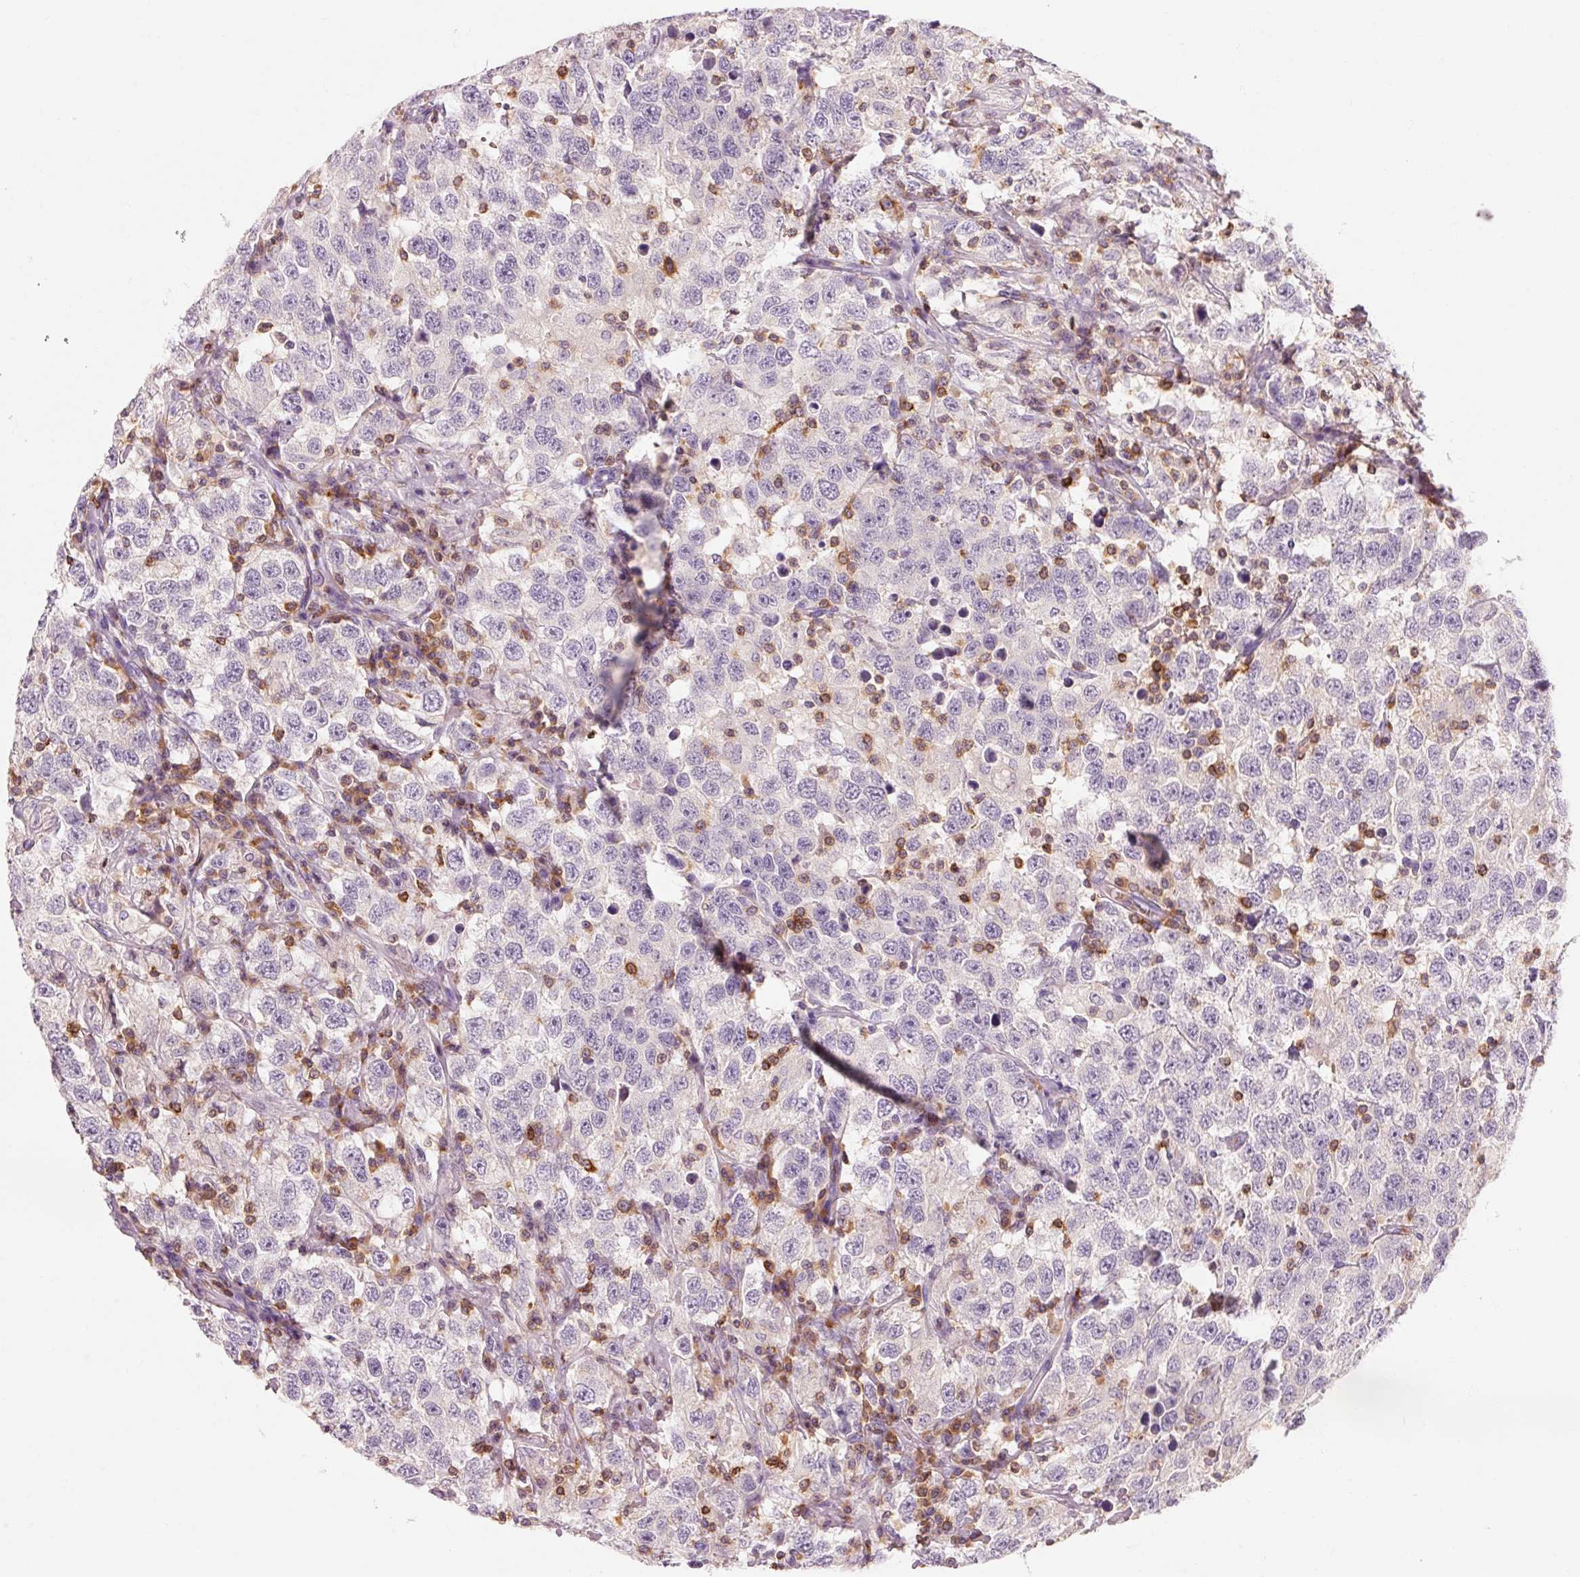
{"staining": {"intensity": "negative", "quantity": "none", "location": "none"}, "tissue": "testis cancer", "cell_type": "Tumor cells", "image_type": "cancer", "snomed": [{"axis": "morphology", "description": "Seminoma, NOS"}, {"axis": "topography", "description": "Testis"}], "caption": "DAB immunohistochemical staining of human testis cancer (seminoma) reveals no significant expression in tumor cells. Brightfield microscopy of IHC stained with DAB (3,3'-diaminobenzidine) (brown) and hematoxylin (blue), captured at high magnification.", "gene": "OR8K1", "patient": {"sex": "male", "age": 41}}